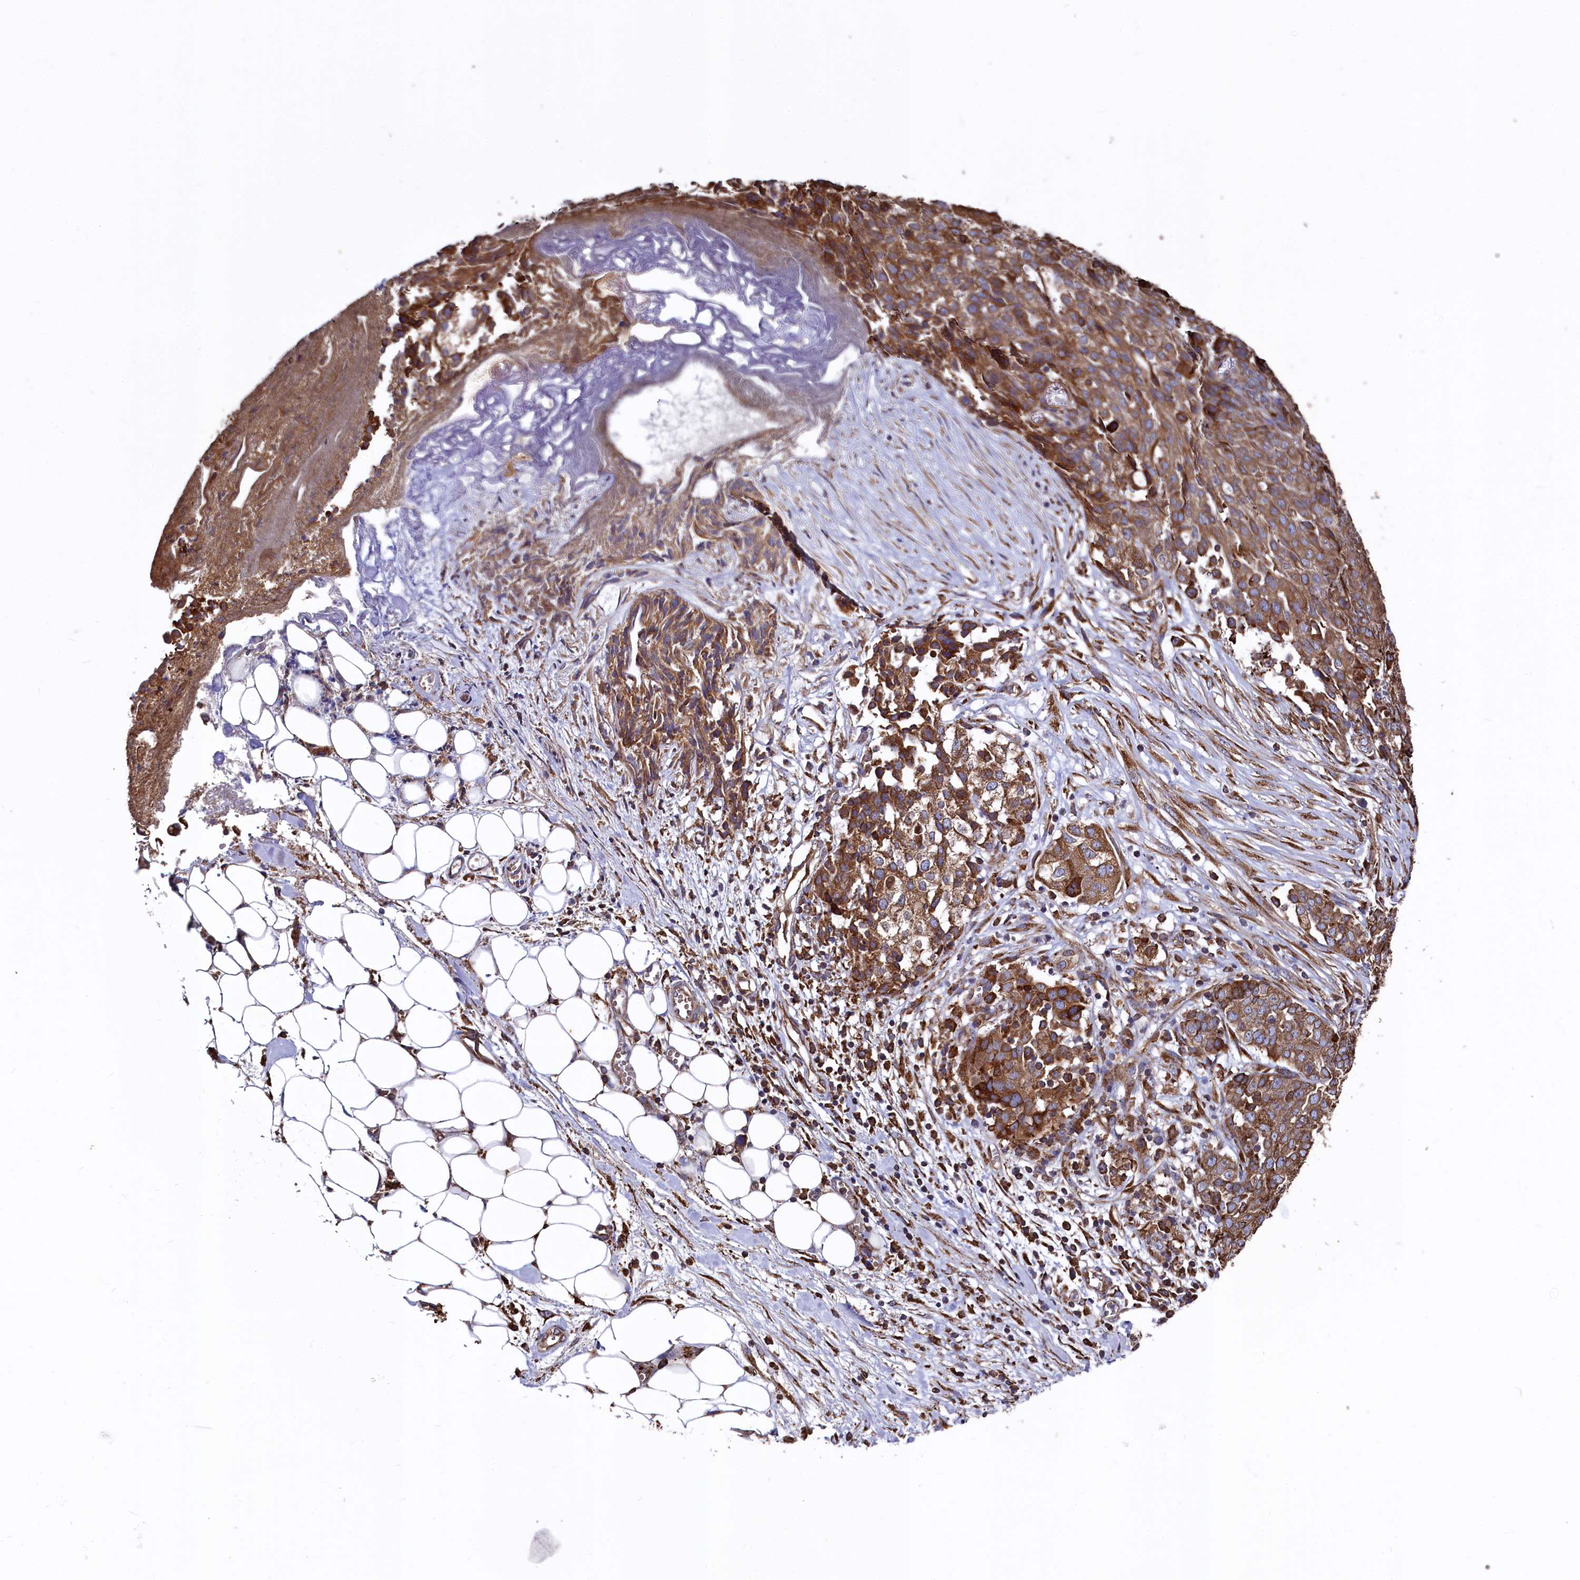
{"staining": {"intensity": "strong", "quantity": ">75%", "location": "cytoplasmic/membranous"}, "tissue": "ovarian cancer", "cell_type": "Tumor cells", "image_type": "cancer", "snomed": [{"axis": "morphology", "description": "Cystadenocarcinoma, serous, NOS"}, {"axis": "topography", "description": "Soft tissue"}, {"axis": "topography", "description": "Ovary"}], "caption": "Protein expression analysis of ovarian cancer displays strong cytoplasmic/membranous staining in about >75% of tumor cells. (IHC, brightfield microscopy, high magnification).", "gene": "NEURL1B", "patient": {"sex": "female", "age": 57}}